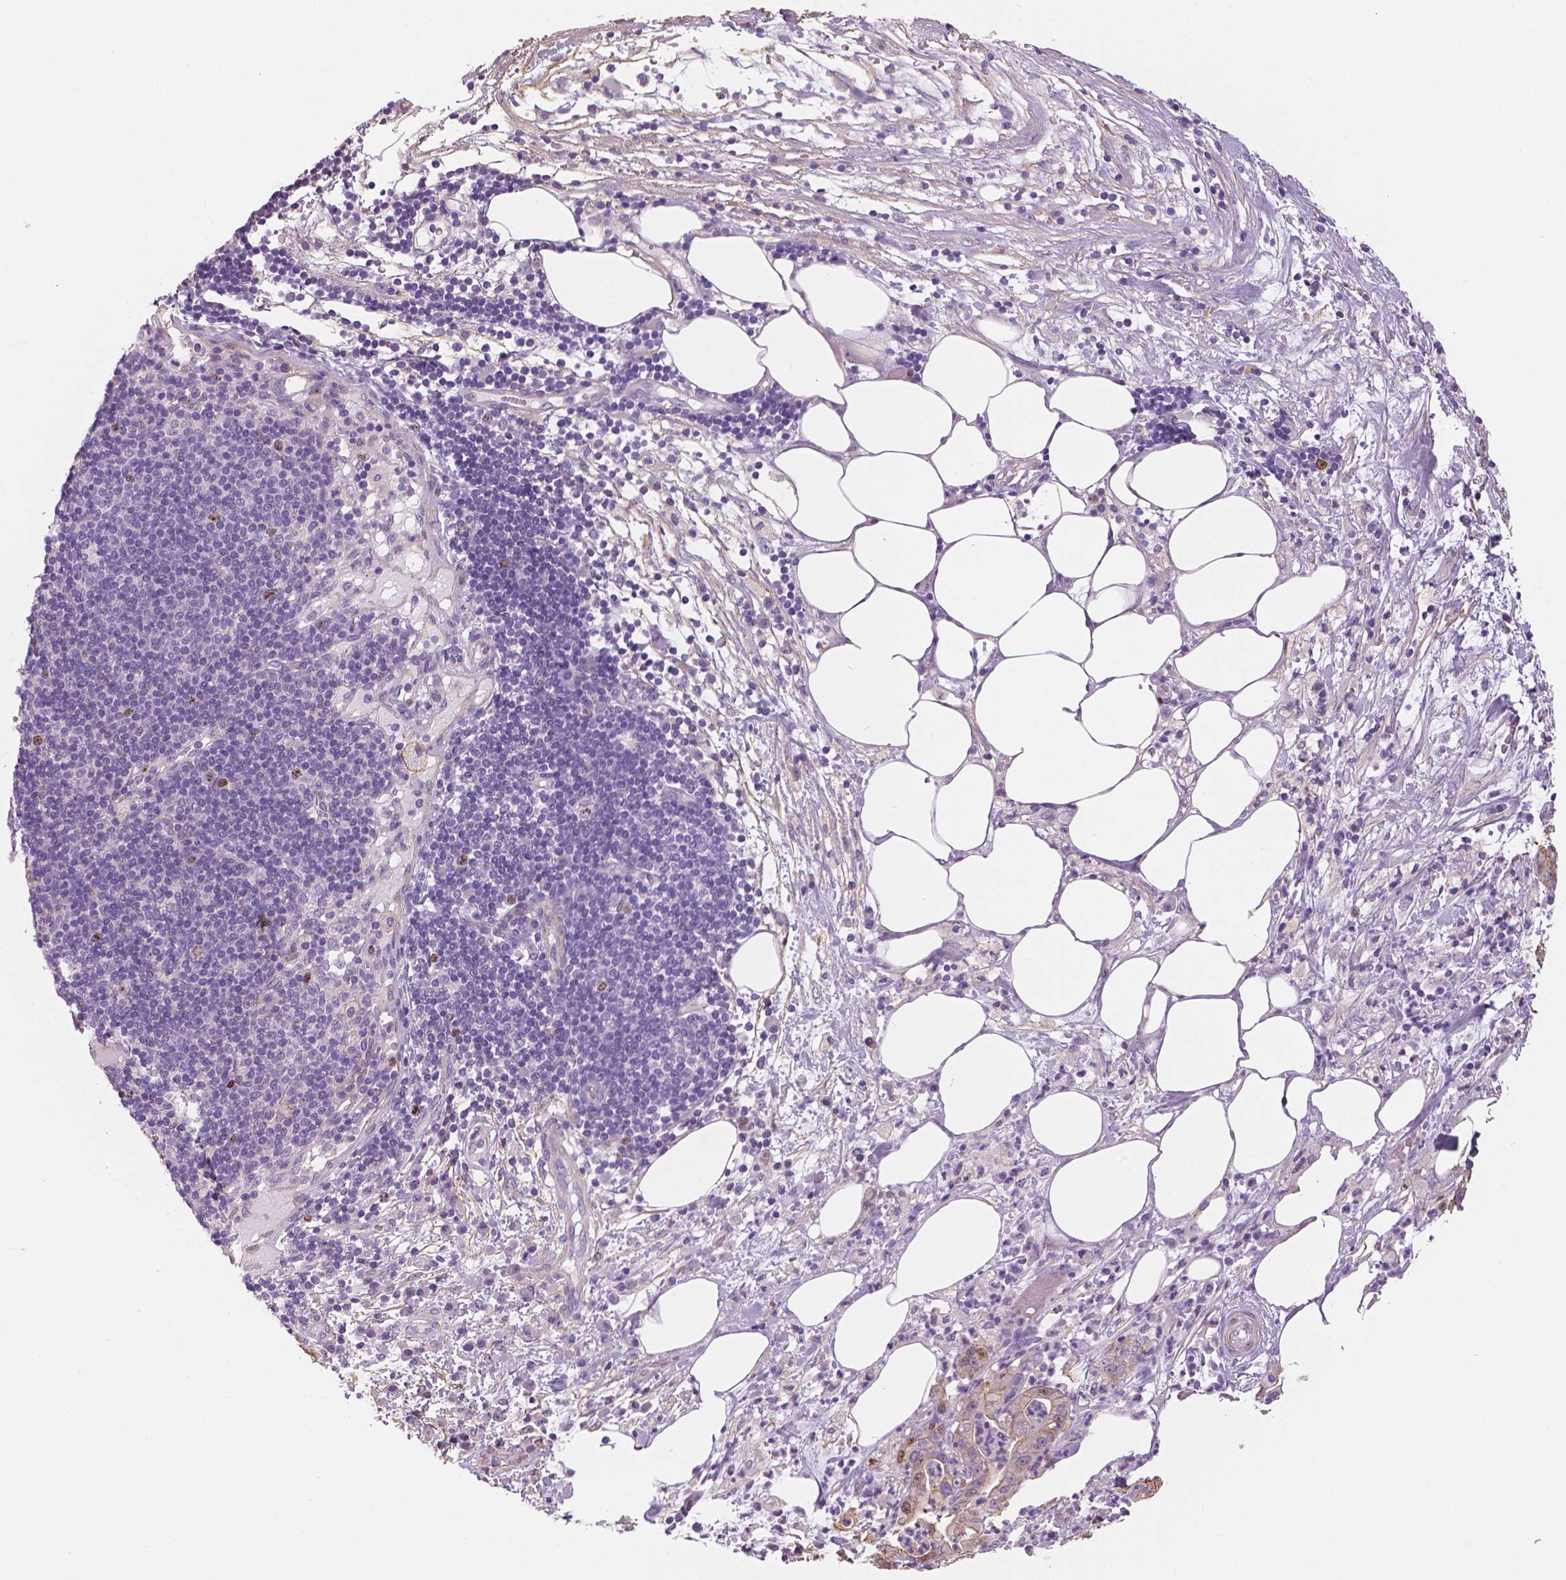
{"staining": {"intensity": "moderate", "quantity": "<25%", "location": "nuclear"}, "tissue": "pancreatic cancer", "cell_type": "Tumor cells", "image_type": "cancer", "snomed": [{"axis": "morphology", "description": "Adenocarcinoma, NOS"}, {"axis": "topography", "description": "Pancreas"}], "caption": "Tumor cells show low levels of moderate nuclear positivity in about <25% of cells in human pancreatic cancer (adenocarcinoma).", "gene": "MKI67", "patient": {"sex": "male", "age": 71}}